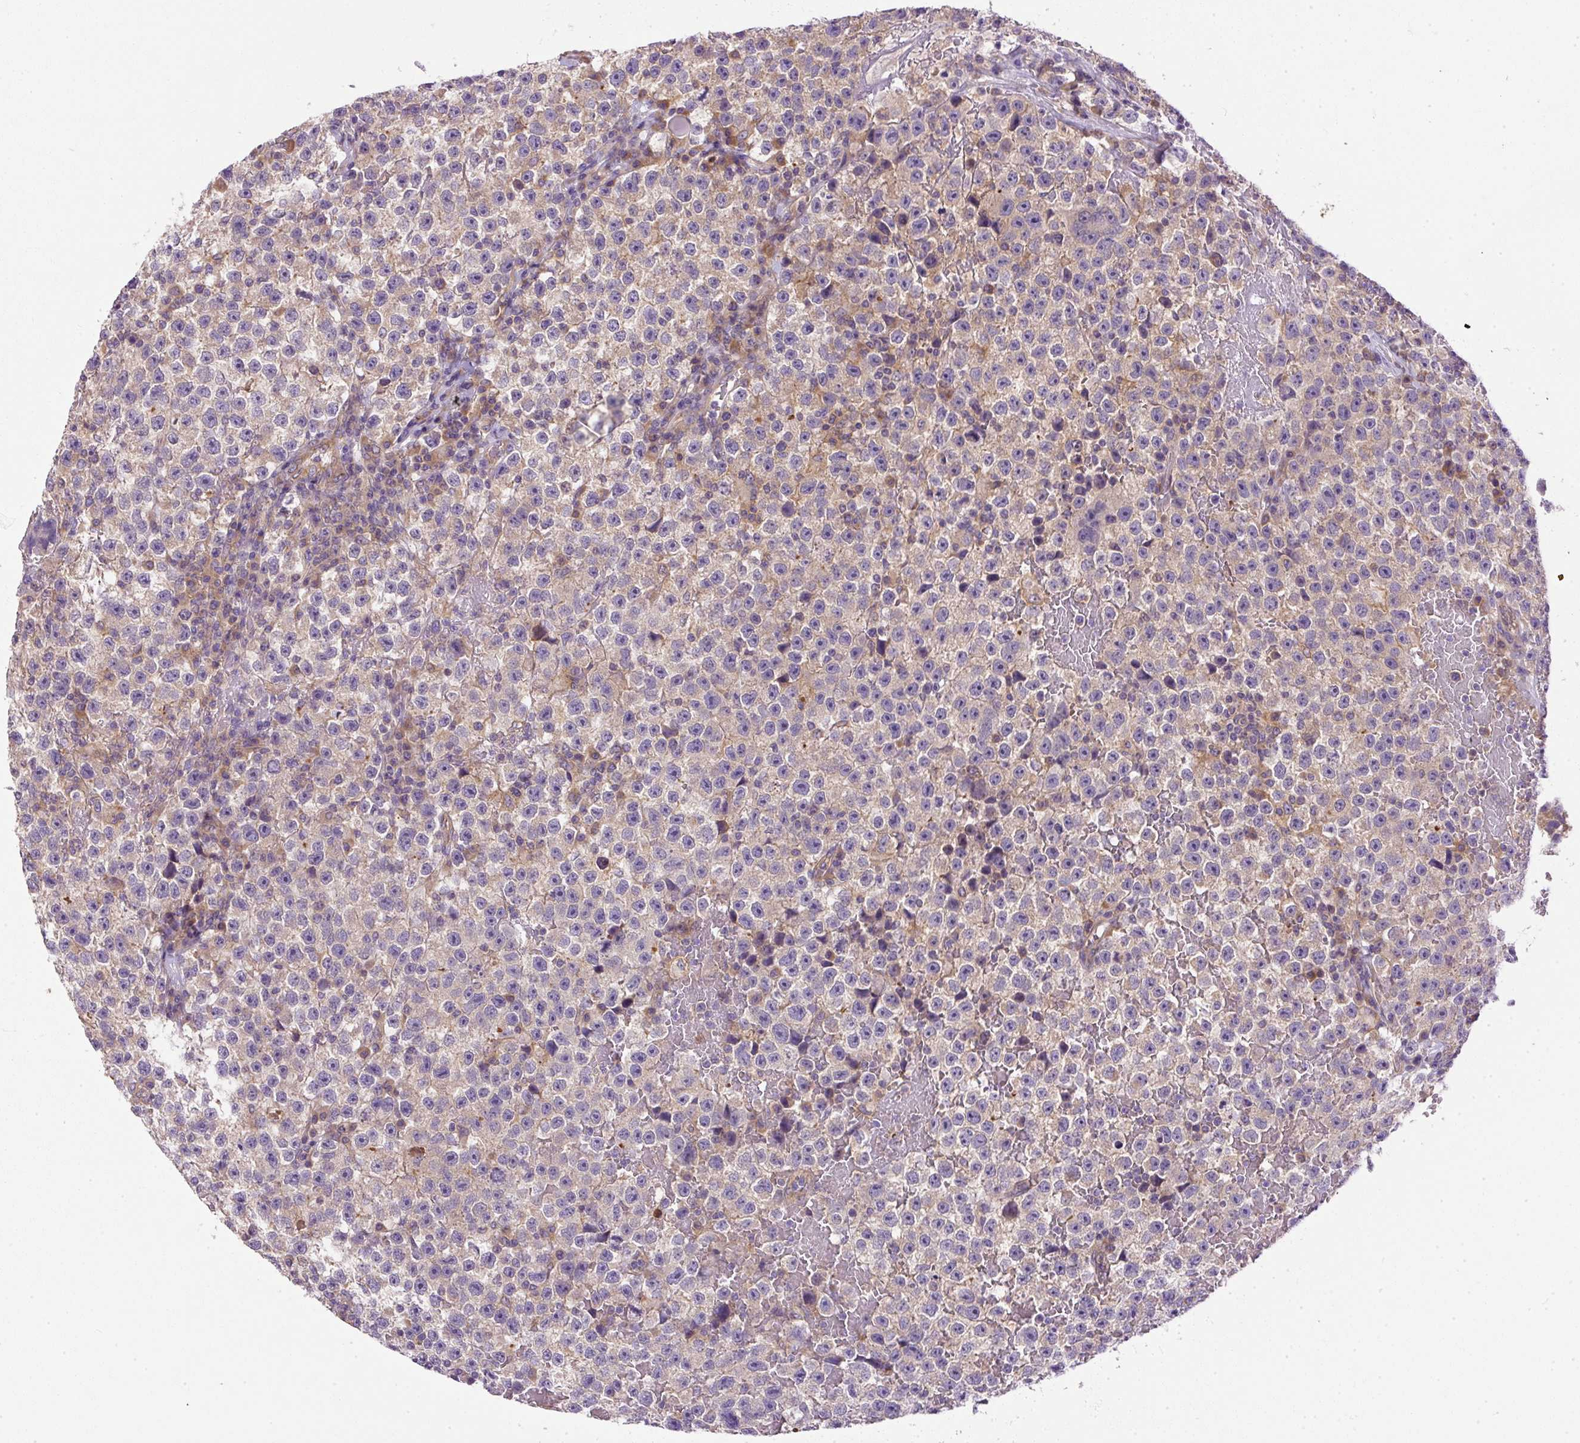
{"staining": {"intensity": "weak", "quantity": "<25%", "location": "cytoplasmic/membranous"}, "tissue": "testis cancer", "cell_type": "Tumor cells", "image_type": "cancer", "snomed": [{"axis": "morphology", "description": "Seminoma, NOS"}, {"axis": "topography", "description": "Testis"}], "caption": "A micrograph of testis cancer stained for a protein exhibits no brown staining in tumor cells.", "gene": "DAPK1", "patient": {"sex": "male", "age": 22}}